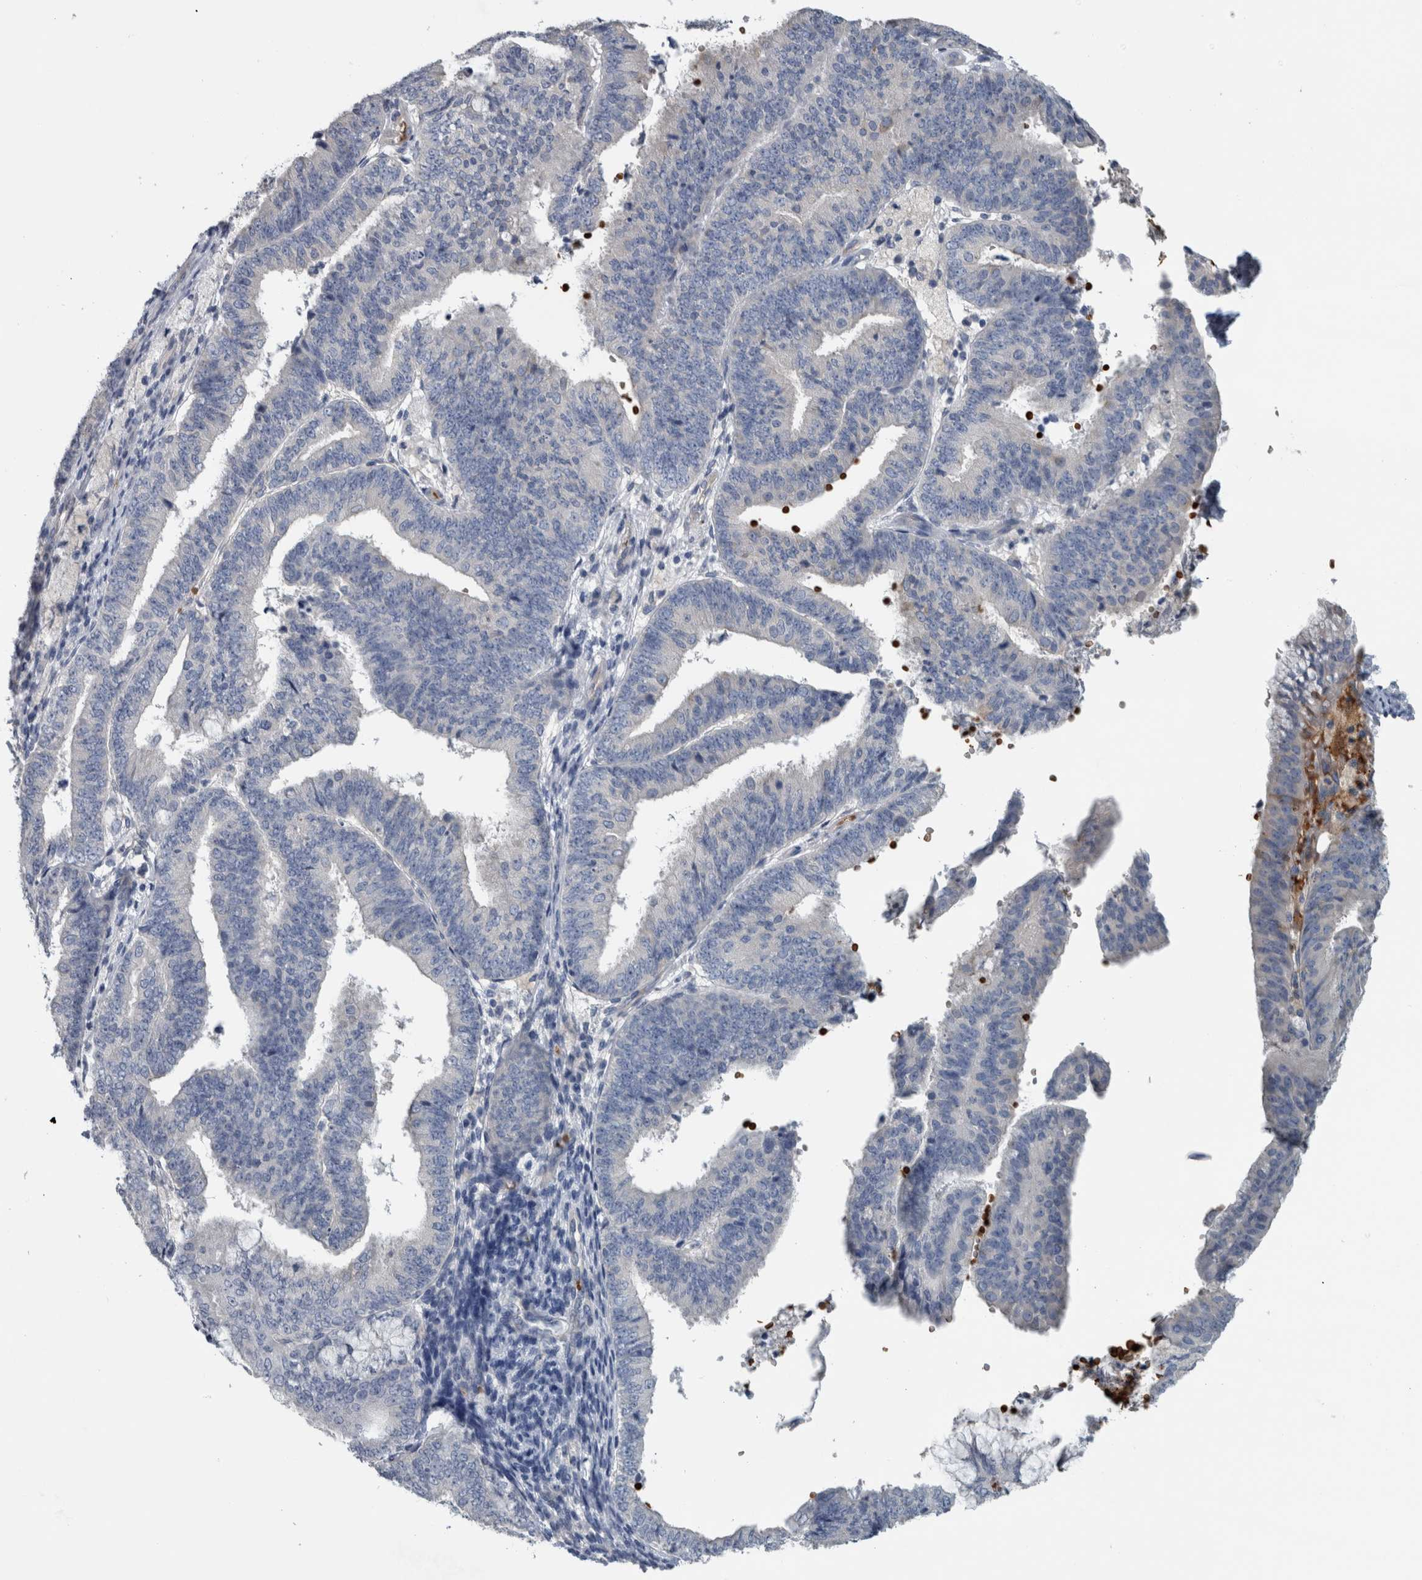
{"staining": {"intensity": "negative", "quantity": "none", "location": "none"}, "tissue": "endometrial cancer", "cell_type": "Tumor cells", "image_type": "cancer", "snomed": [{"axis": "morphology", "description": "Adenocarcinoma, NOS"}, {"axis": "topography", "description": "Endometrium"}], "caption": "Immunohistochemistry (IHC) of endometrial cancer (adenocarcinoma) shows no positivity in tumor cells.", "gene": "SH3GL2", "patient": {"sex": "female", "age": 63}}